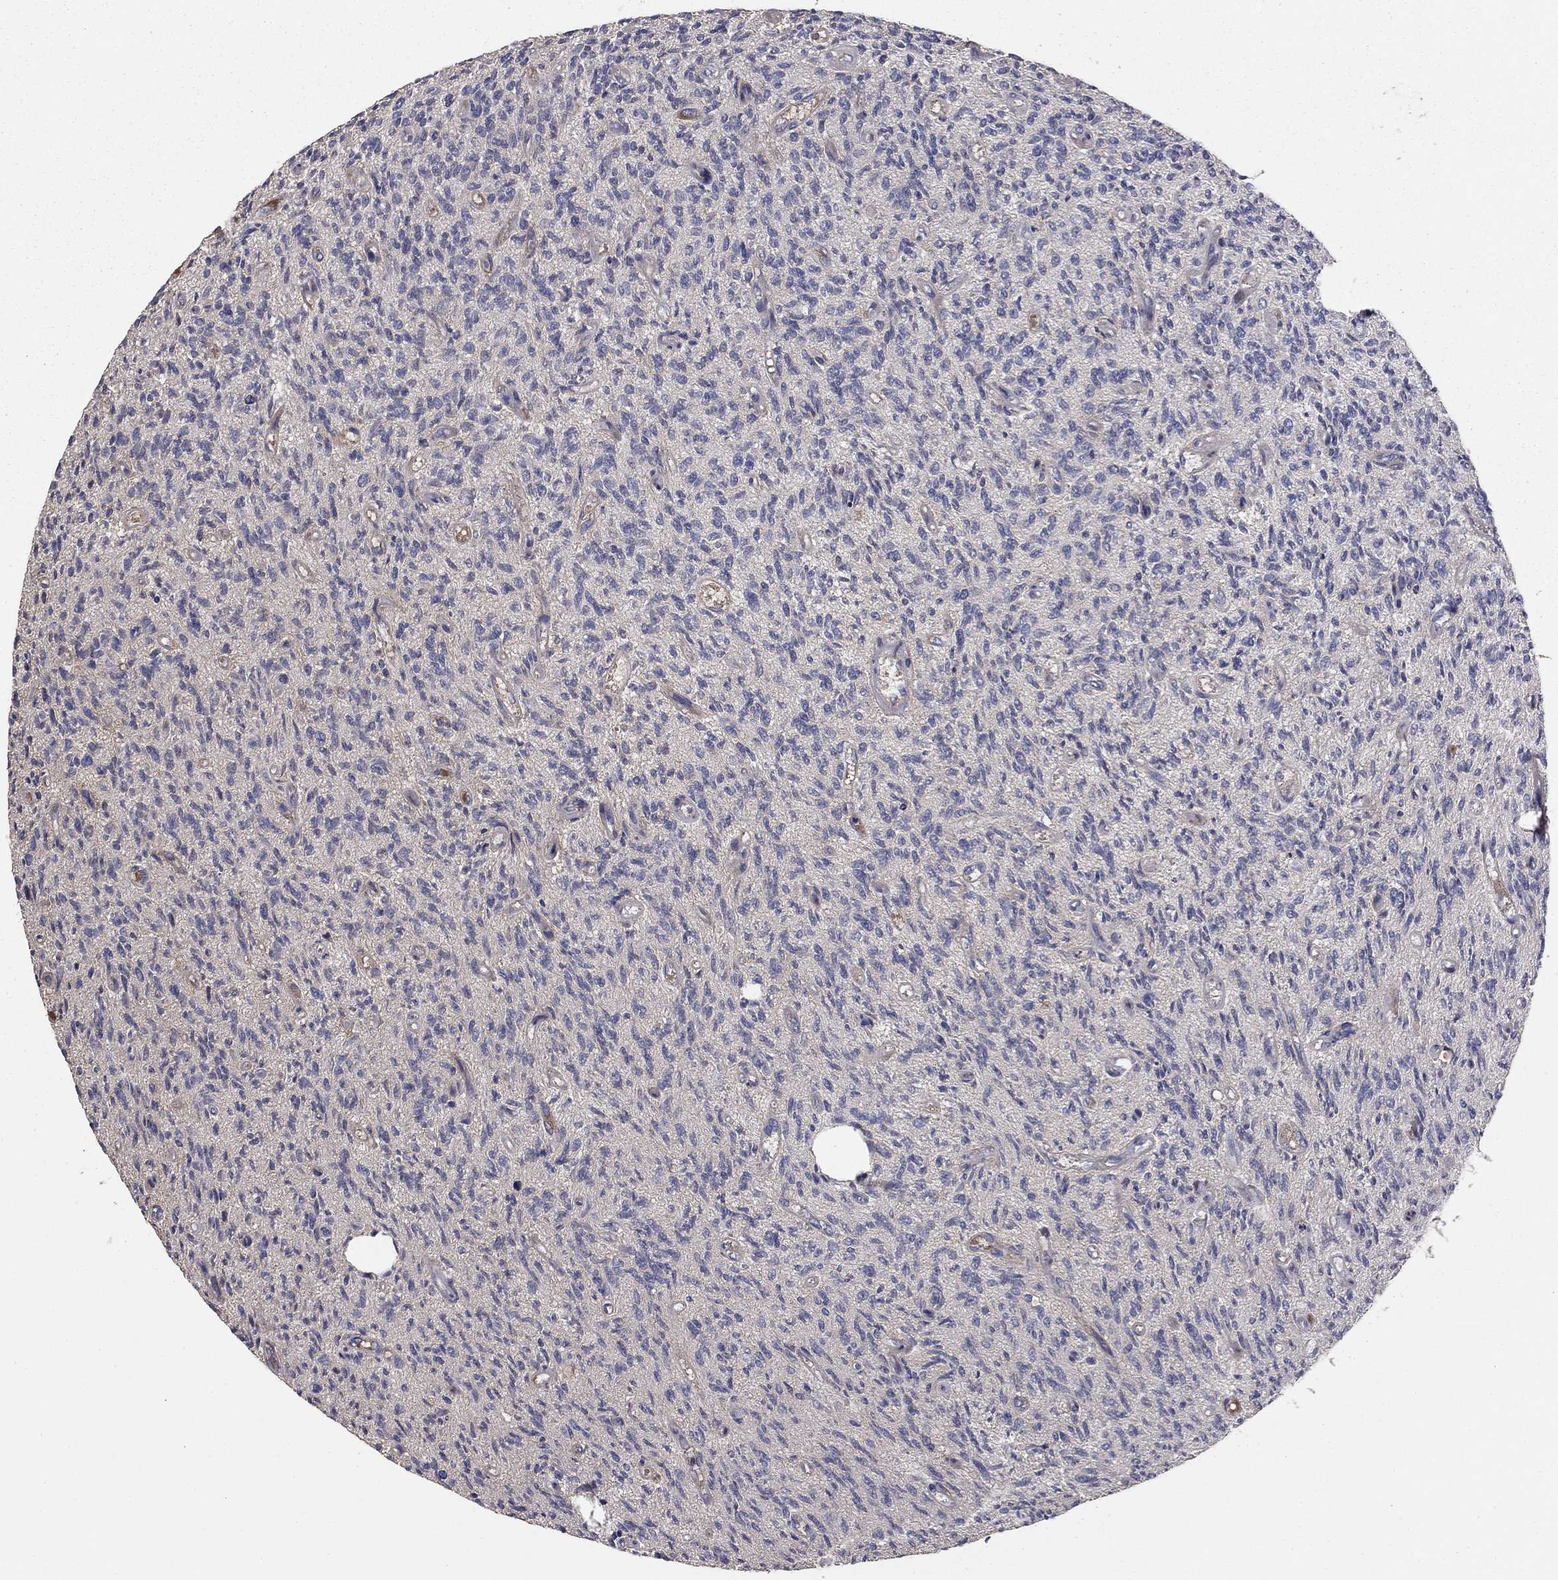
{"staining": {"intensity": "negative", "quantity": "none", "location": "none"}, "tissue": "glioma", "cell_type": "Tumor cells", "image_type": "cancer", "snomed": [{"axis": "morphology", "description": "Glioma, malignant, High grade"}, {"axis": "topography", "description": "Brain"}], "caption": "This is a micrograph of IHC staining of glioma, which shows no positivity in tumor cells.", "gene": "BABAM2", "patient": {"sex": "male", "age": 64}}